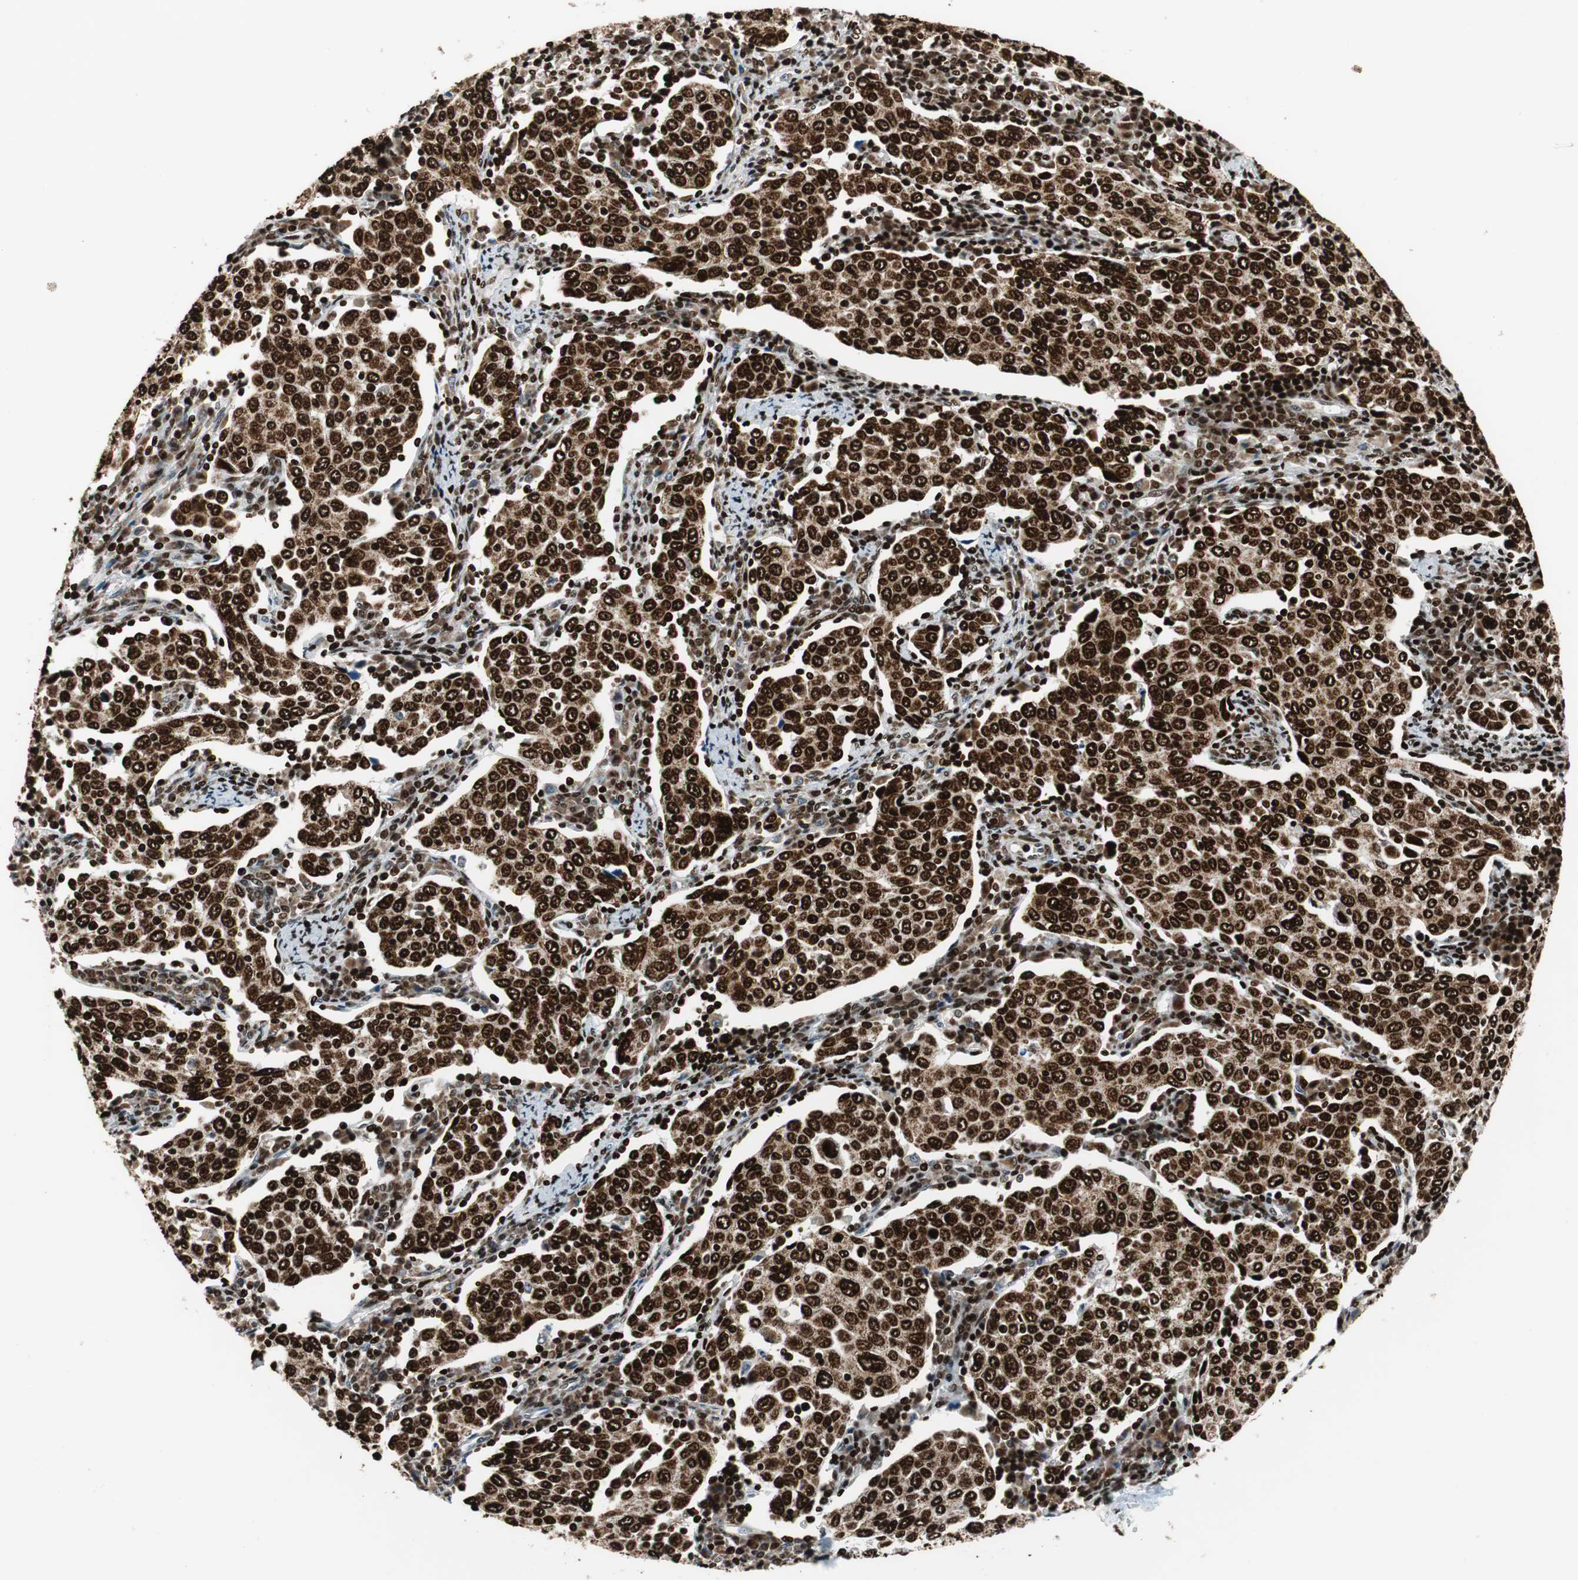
{"staining": {"intensity": "strong", "quantity": ">75%", "location": "nuclear"}, "tissue": "cervical cancer", "cell_type": "Tumor cells", "image_type": "cancer", "snomed": [{"axis": "morphology", "description": "Squamous cell carcinoma, NOS"}, {"axis": "topography", "description": "Cervix"}], "caption": "High-magnification brightfield microscopy of cervical cancer stained with DAB (brown) and counterstained with hematoxylin (blue). tumor cells exhibit strong nuclear staining is seen in approximately>75% of cells.", "gene": "HDAC1", "patient": {"sex": "female", "age": 40}}